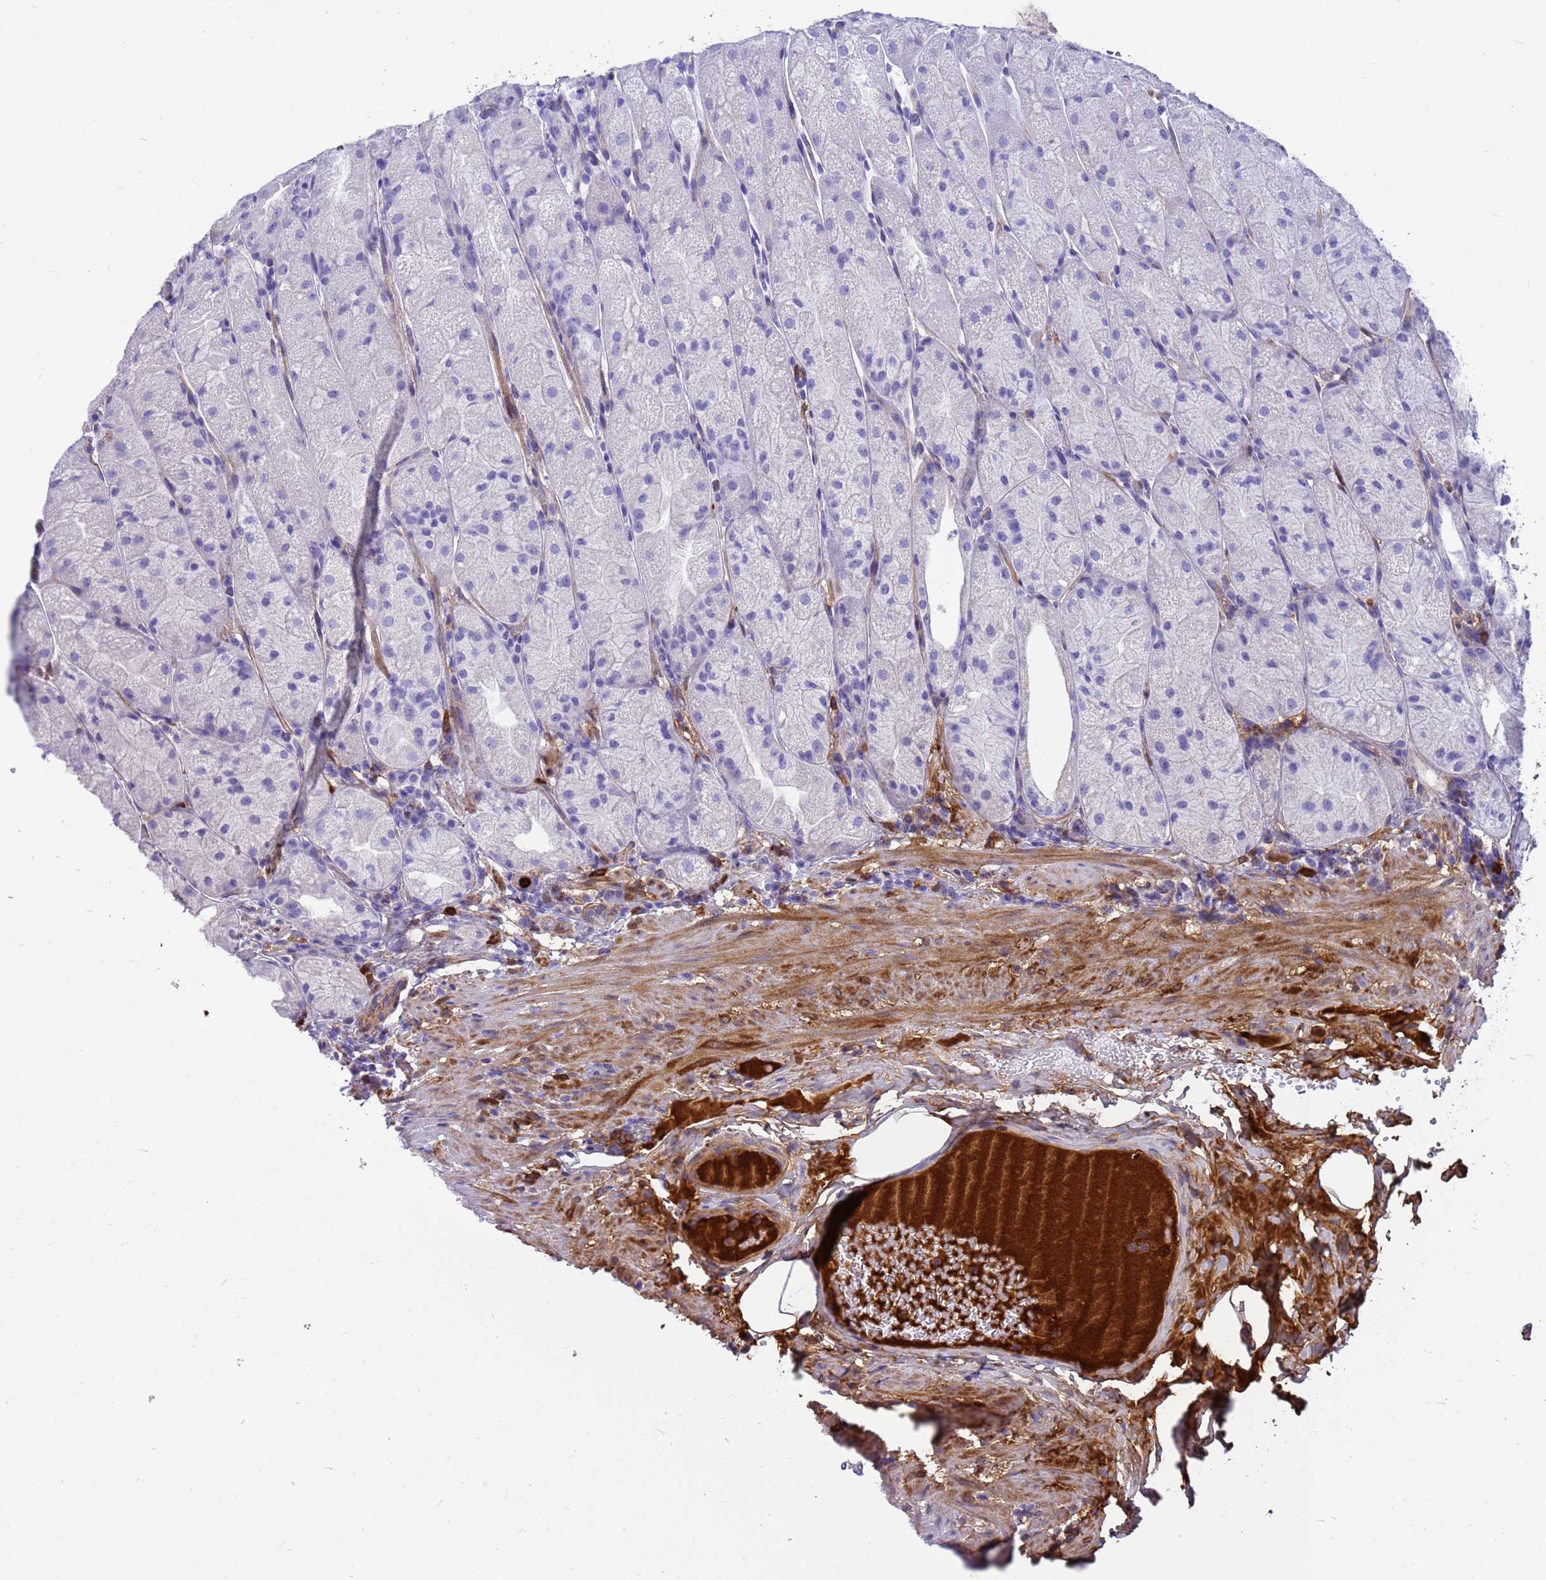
{"staining": {"intensity": "negative", "quantity": "none", "location": "none"}, "tissue": "stomach", "cell_type": "Glandular cells", "image_type": "normal", "snomed": [{"axis": "morphology", "description": "Normal tissue, NOS"}, {"axis": "topography", "description": "Stomach, upper"}], "caption": "Protein analysis of normal stomach shows no significant positivity in glandular cells. (DAB immunohistochemistry (IHC) with hematoxylin counter stain).", "gene": "ORM1", "patient": {"sex": "male", "age": 52}}